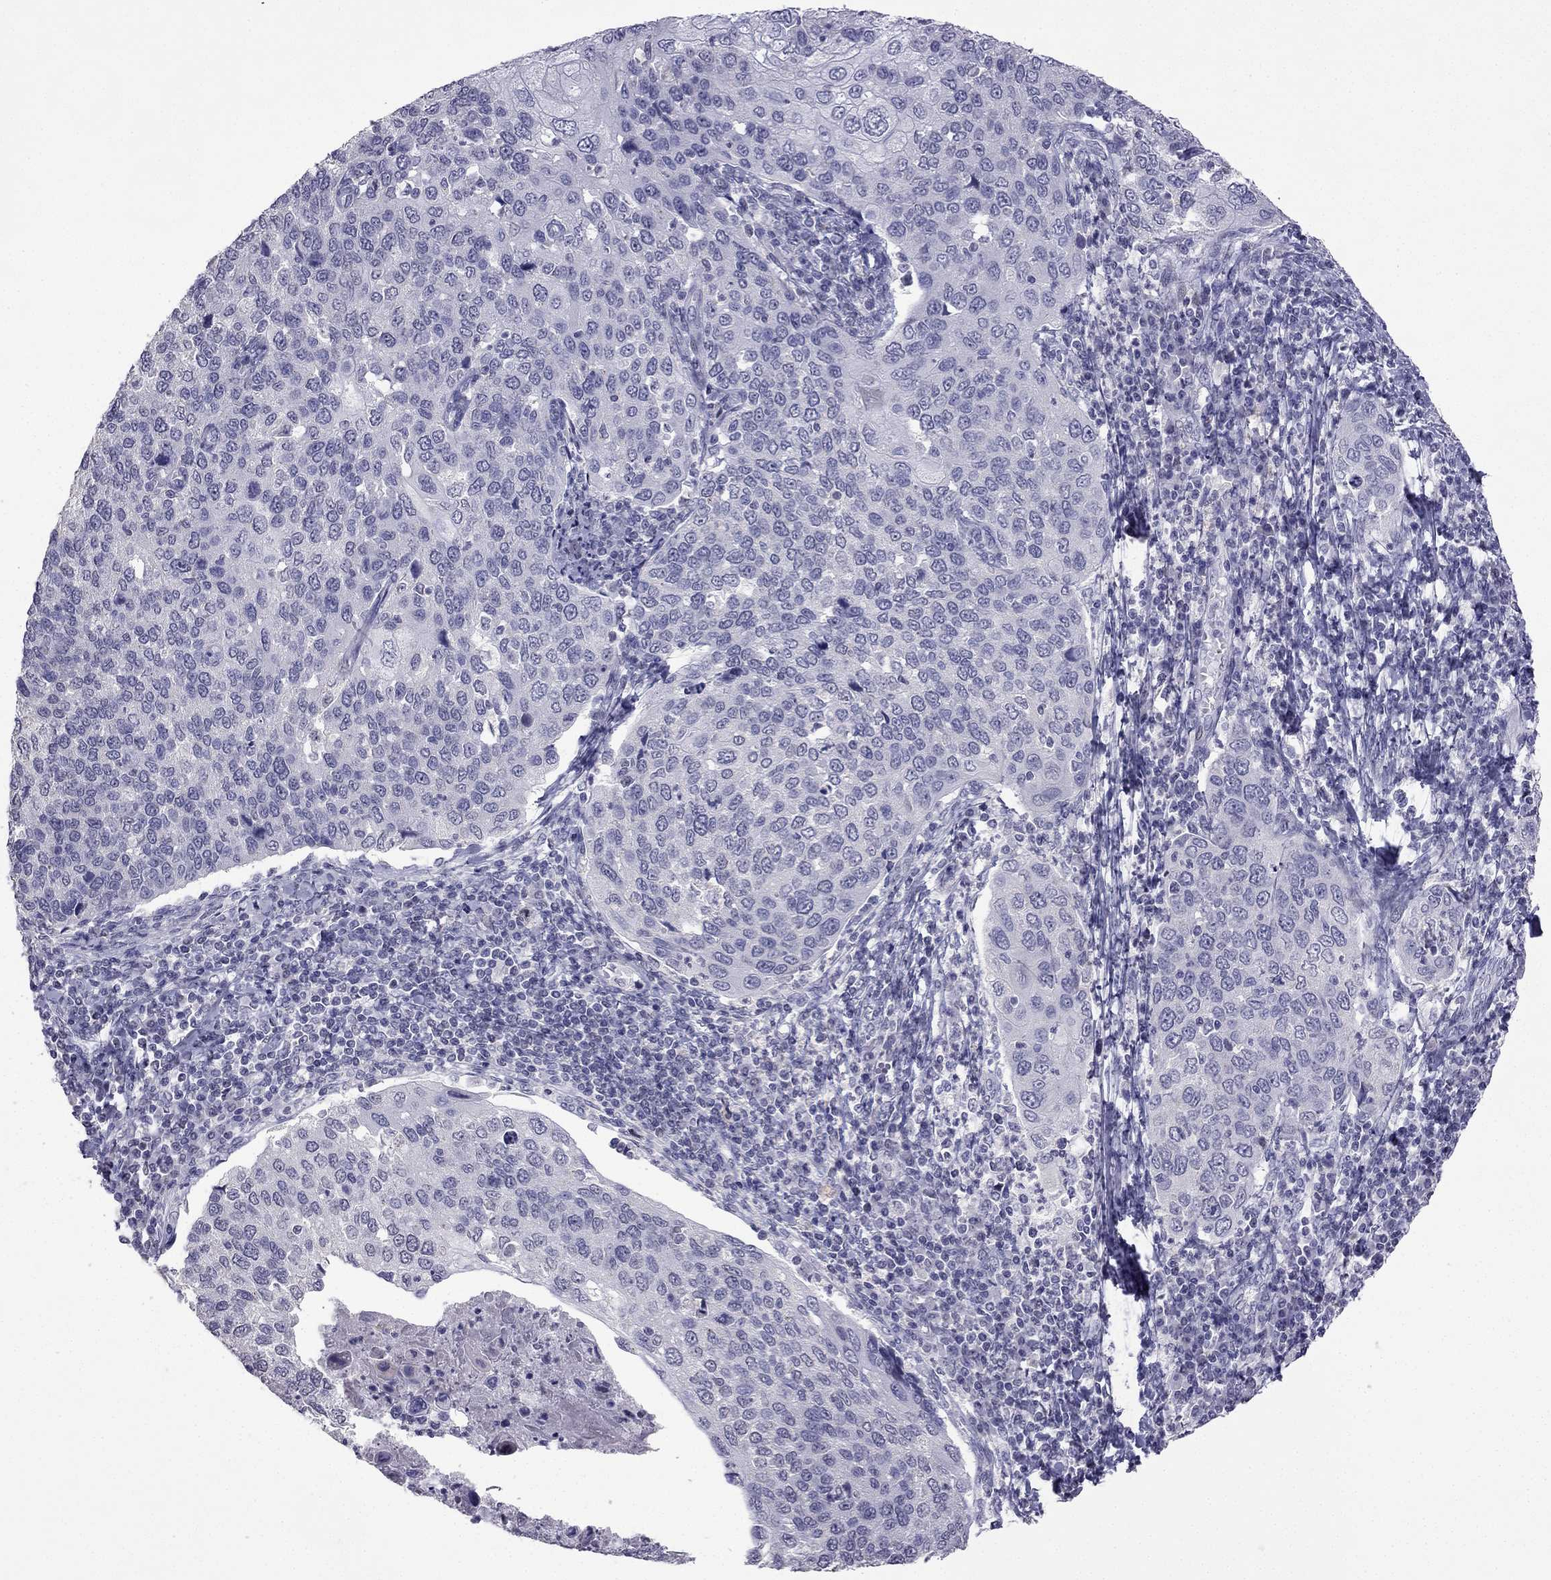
{"staining": {"intensity": "negative", "quantity": "none", "location": "none"}, "tissue": "cervical cancer", "cell_type": "Tumor cells", "image_type": "cancer", "snomed": [{"axis": "morphology", "description": "Squamous cell carcinoma, NOS"}, {"axis": "topography", "description": "Cervix"}], "caption": "Immunohistochemistry photomicrograph of squamous cell carcinoma (cervical) stained for a protein (brown), which shows no staining in tumor cells. Nuclei are stained in blue.", "gene": "CFAP70", "patient": {"sex": "female", "age": 54}}